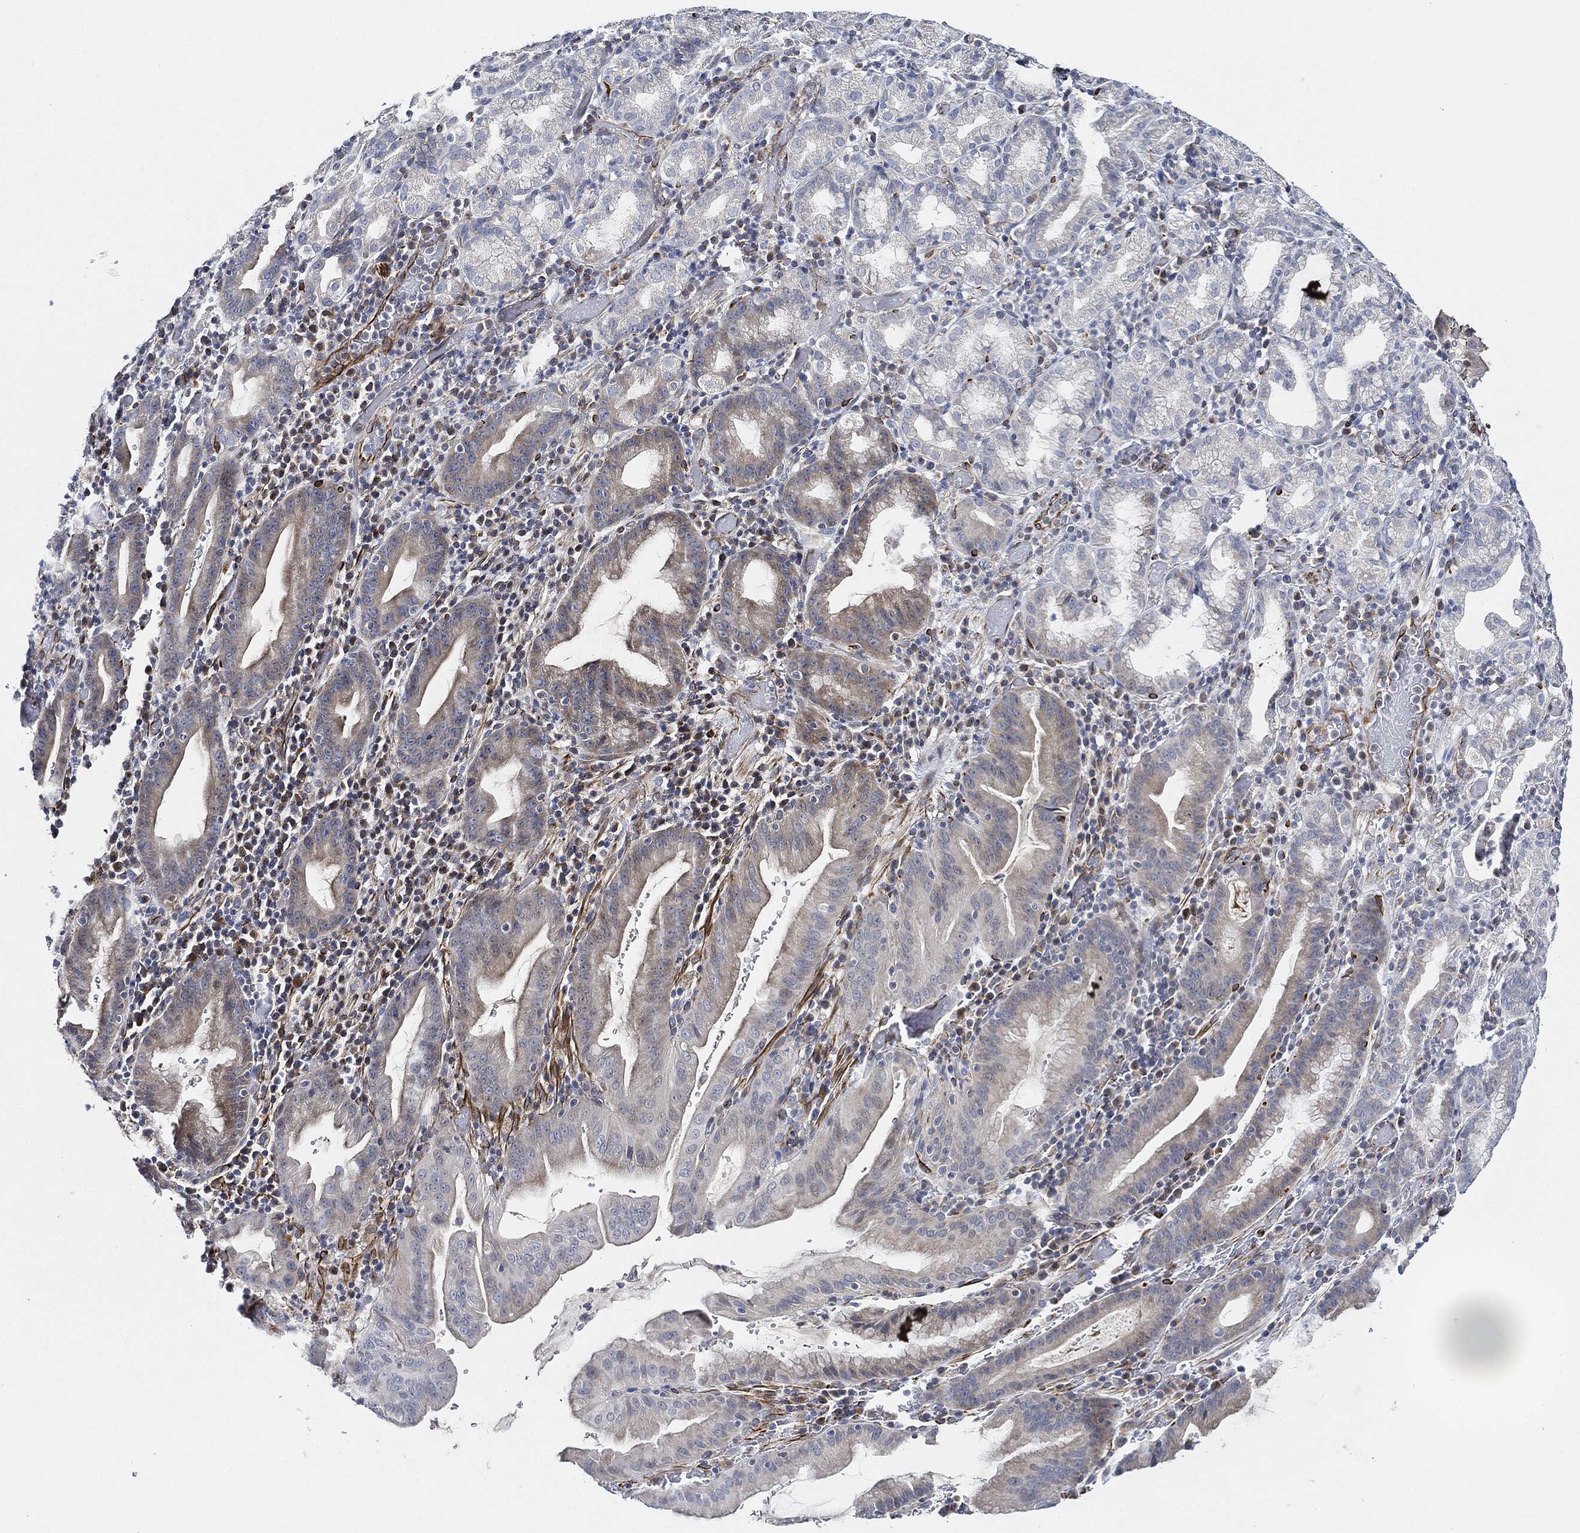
{"staining": {"intensity": "weak", "quantity": "<25%", "location": "cytoplasmic/membranous"}, "tissue": "stomach cancer", "cell_type": "Tumor cells", "image_type": "cancer", "snomed": [{"axis": "morphology", "description": "Adenocarcinoma, NOS"}, {"axis": "topography", "description": "Stomach"}], "caption": "Image shows no significant protein staining in tumor cells of stomach cancer.", "gene": "THSD1", "patient": {"sex": "male", "age": 79}}